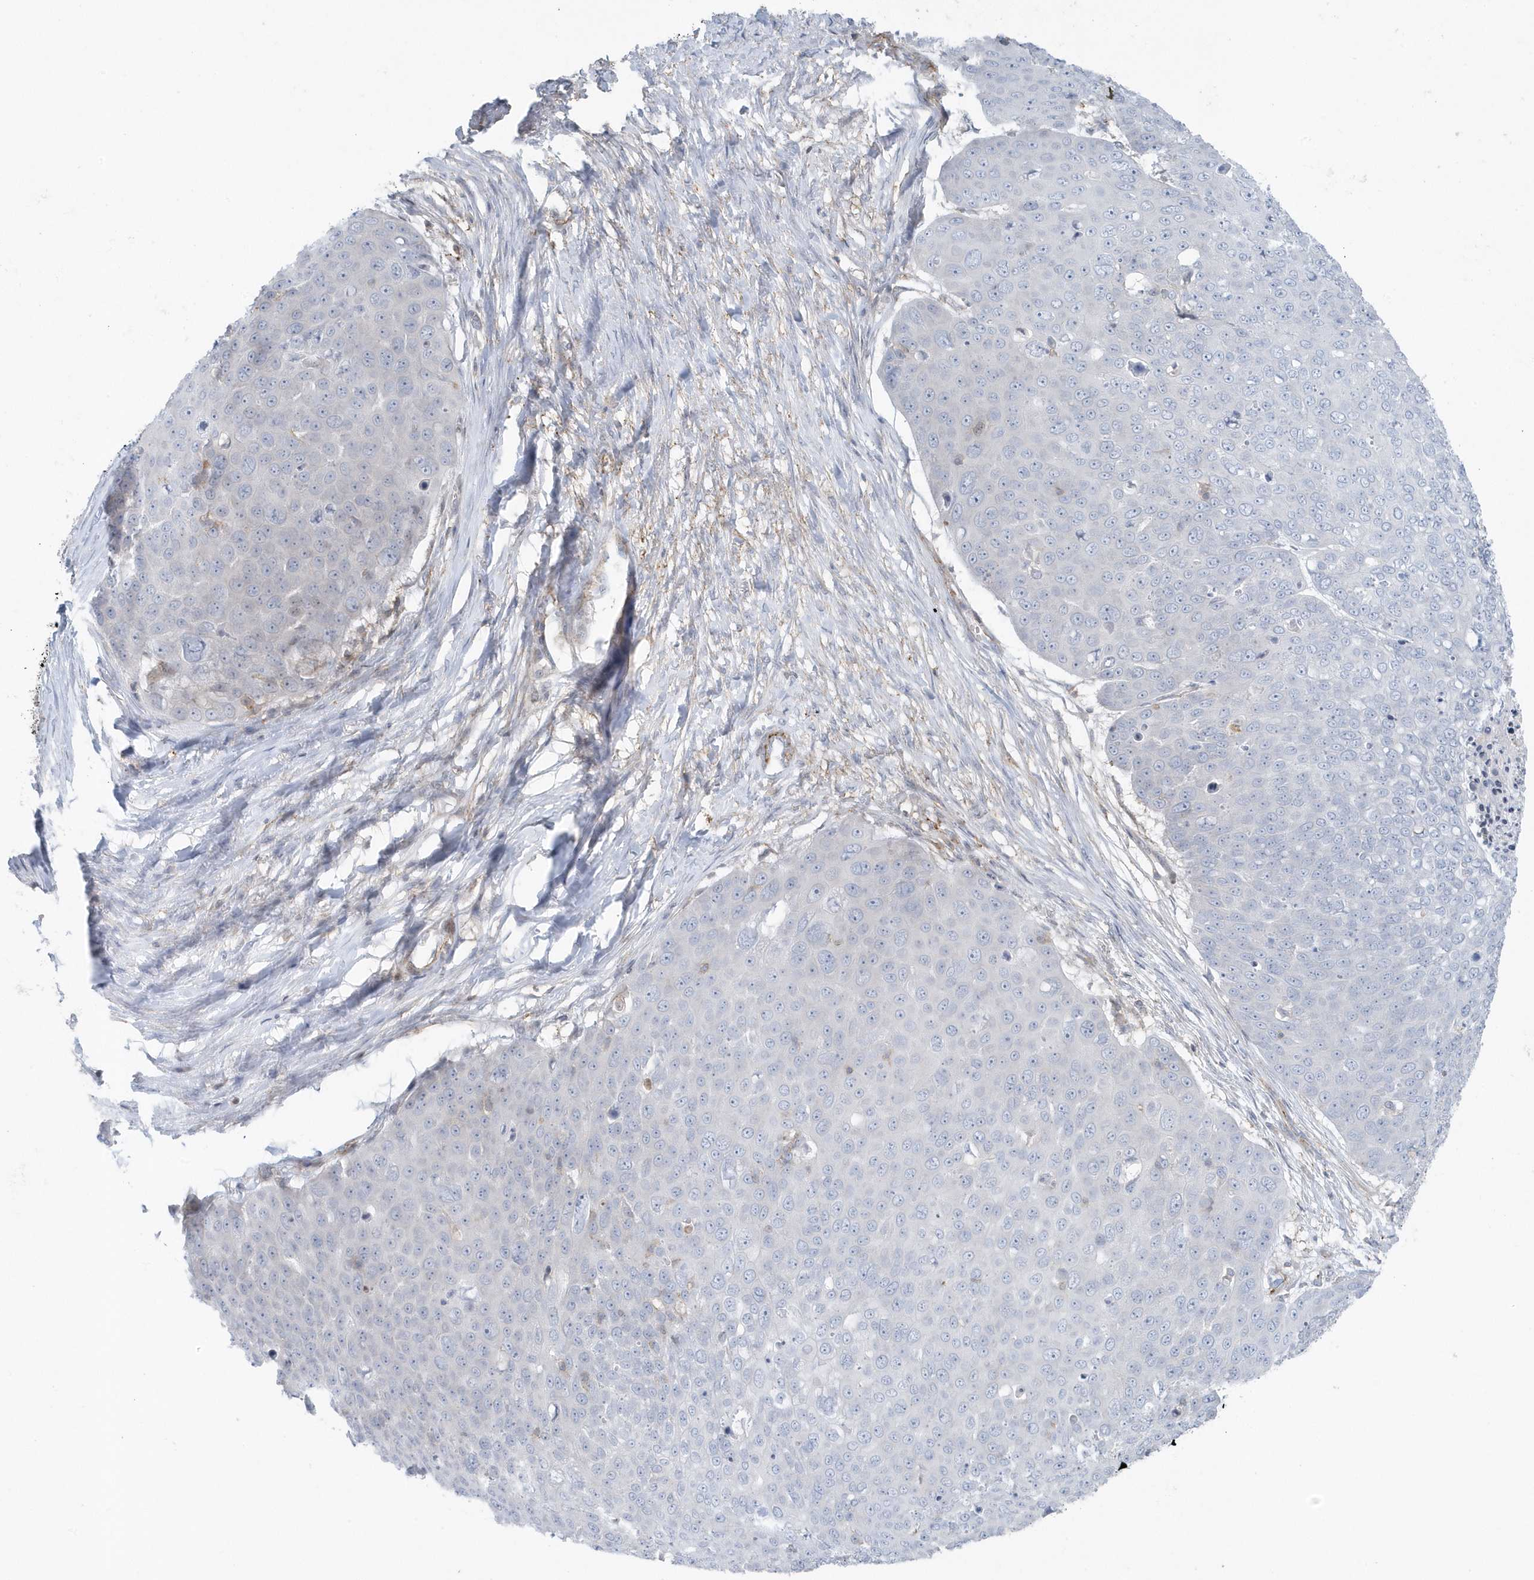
{"staining": {"intensity": "negative", "quantity": "none", "location": "none"}, "tissue": "skin cancer", "cell_type": "Tumor cells", "image_type": "cancer", "snomed": [{"axis": "morphology", "description": "Squamous cell carcinoma, NOS"}, {"axis": "topography", "description": "Skin"}], "caption": "This is a photomicrograph of IHC staining of skin cancer, which shows no positivity in tumor cells.", "gene": "CACNB2", "patient": {"sex": "male", "age": 71}}